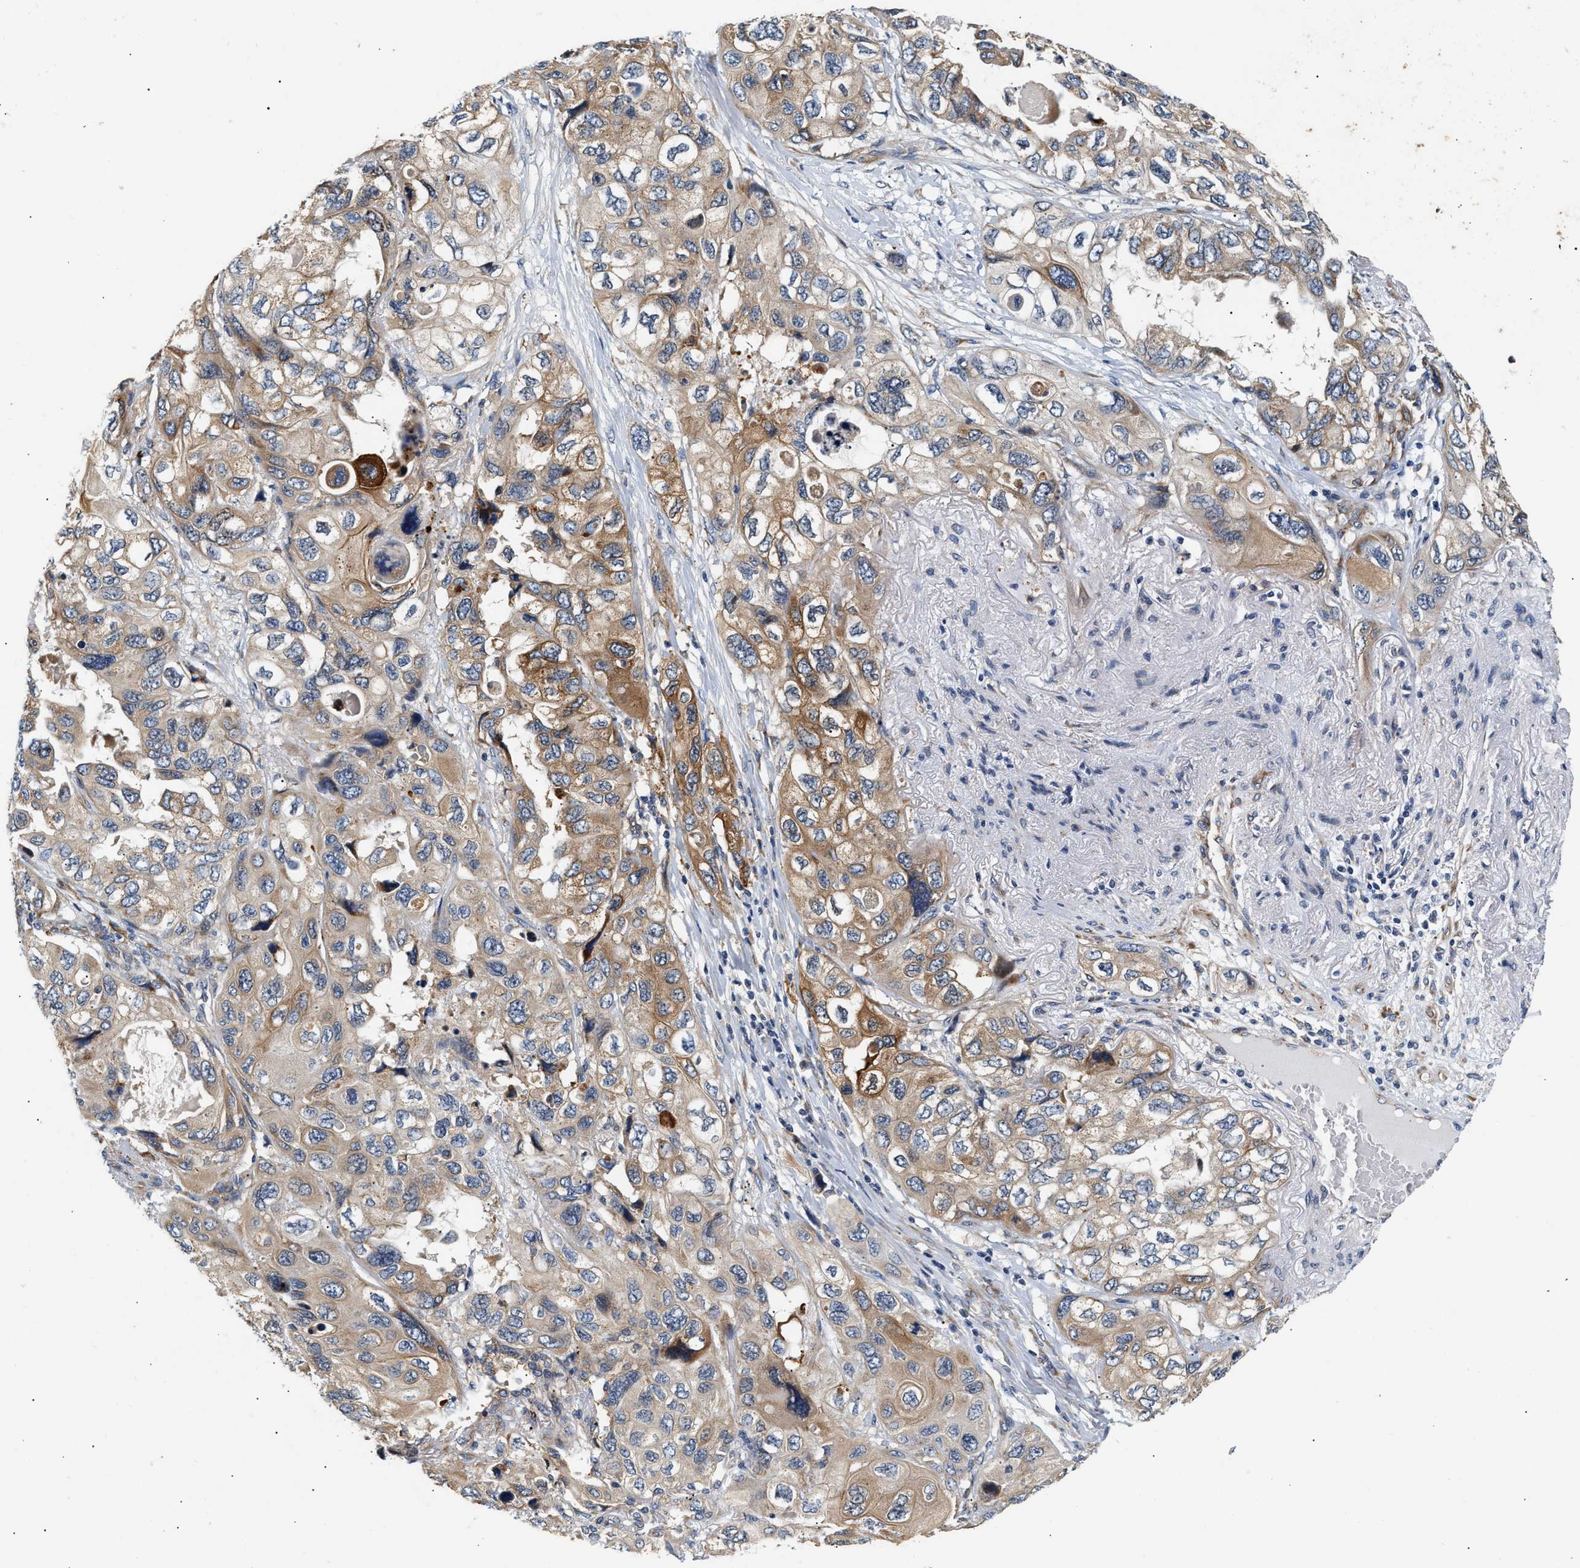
{"staining": {"intensity": "moderate", "quantity": "25%-75%", "location": "cytoplasmic/membranous"}, "tissue": "lung cancer", "cell_type": "Tumor cells", "image_type": "cancer", "snomed": [{"axis": "morphology", "description": "Squamous cell carcinoma, NOS"}, {"axis": "topography", "description": "Lung"}], "caption": "Tumor cells reveal medium levels of moderate cytoplasmic/membranous staining in approximately 25%-75% of cells in human lung squamous cell carcinoma. (IHC, brightfield microscopy, high magnification).", "gene": "IFT74", "patient": {"sex": "female", "age": 73}}